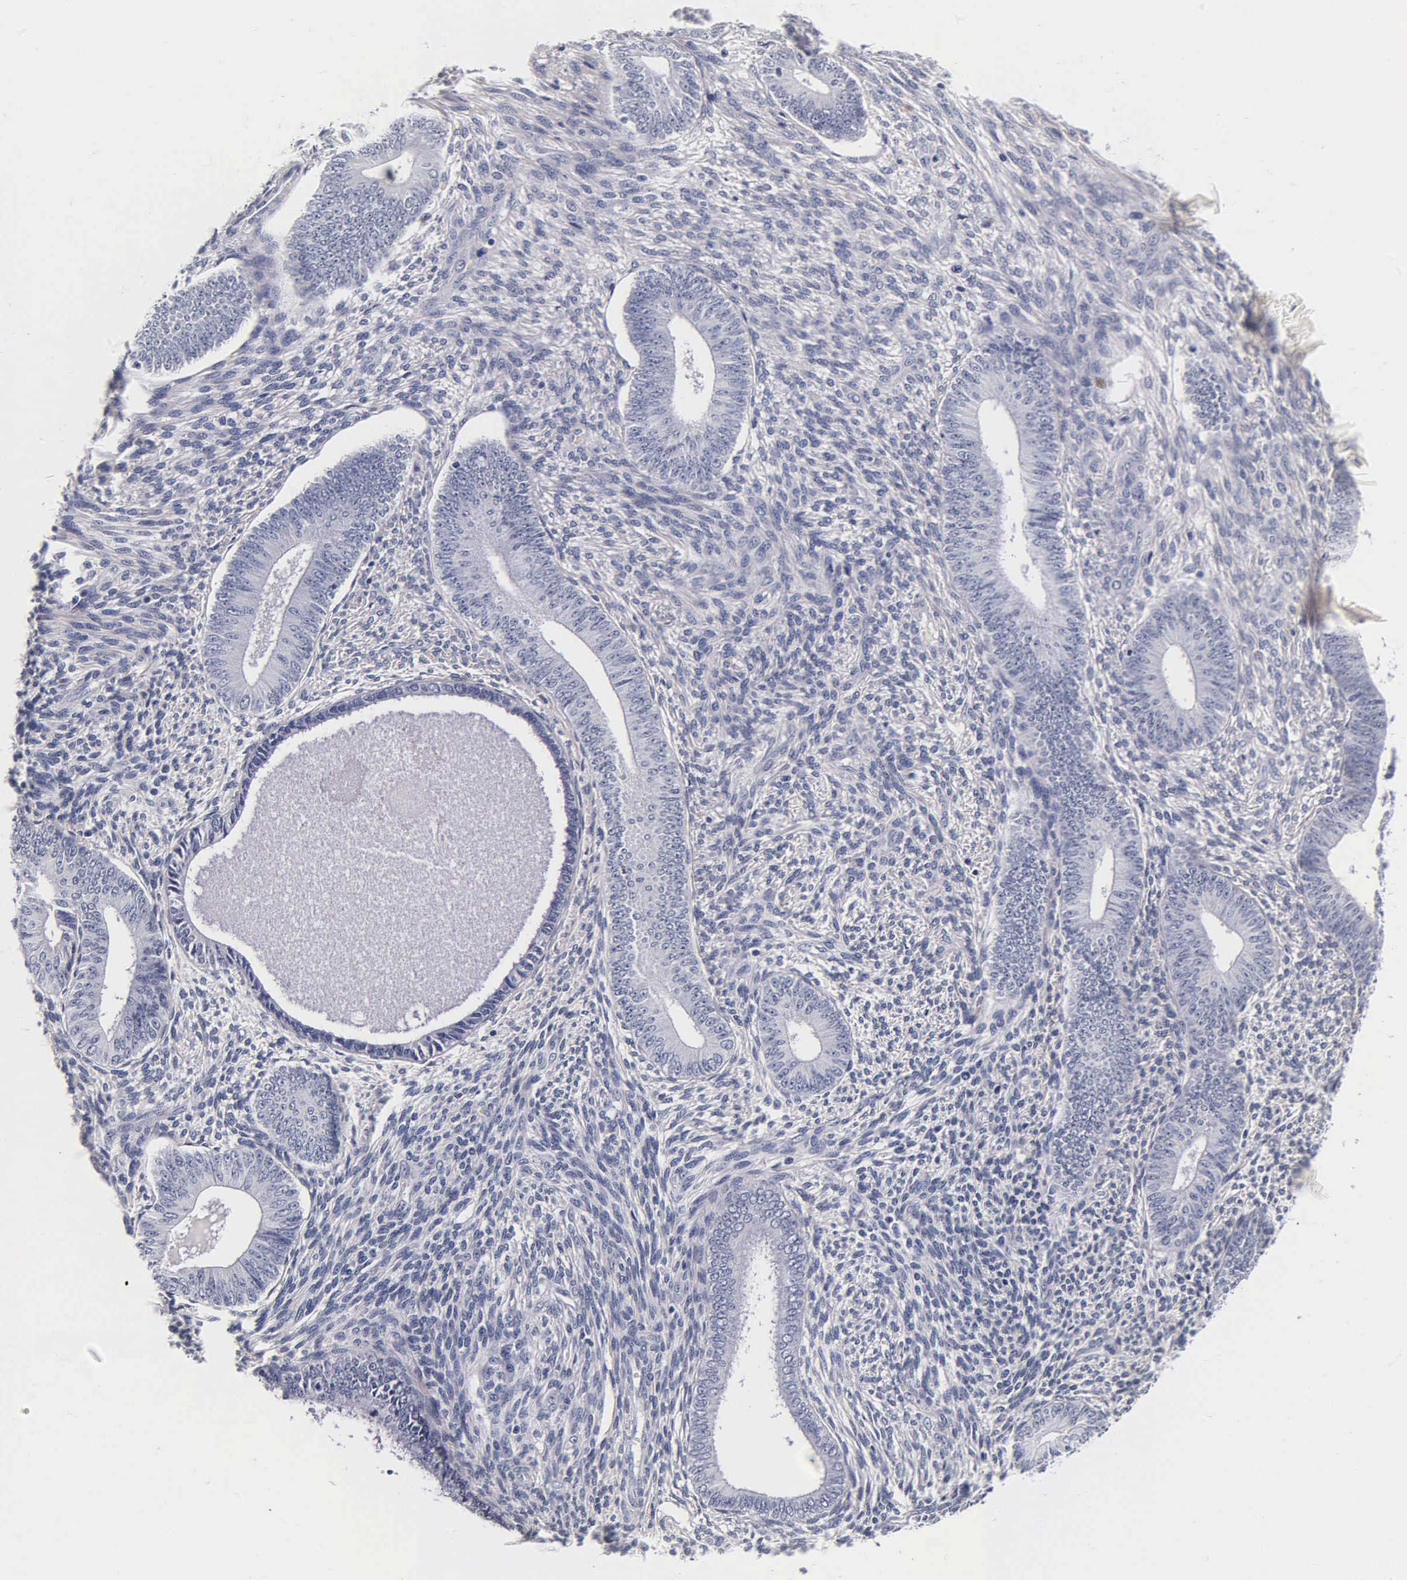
{"staining": {"intensity": "negative", "quantity": "none", "location": "none"}, "tissue": "endometrium", "cell_type": "Cells in endometrial stroma", "image_type": "normal", "snomed": [{"axis": "morphology", "description": "Normal tissue, NOS"}, {"axis": "topography", "description": "Endometrium"}], "caption": "IHC of benign human endometrium demonstrates no staining in cells in endometrial stroma. (DAB immunohistochemistry (IHC), high magnification).", "gene": "ACP3", "patient": {"sex": "female", "age": 82}}